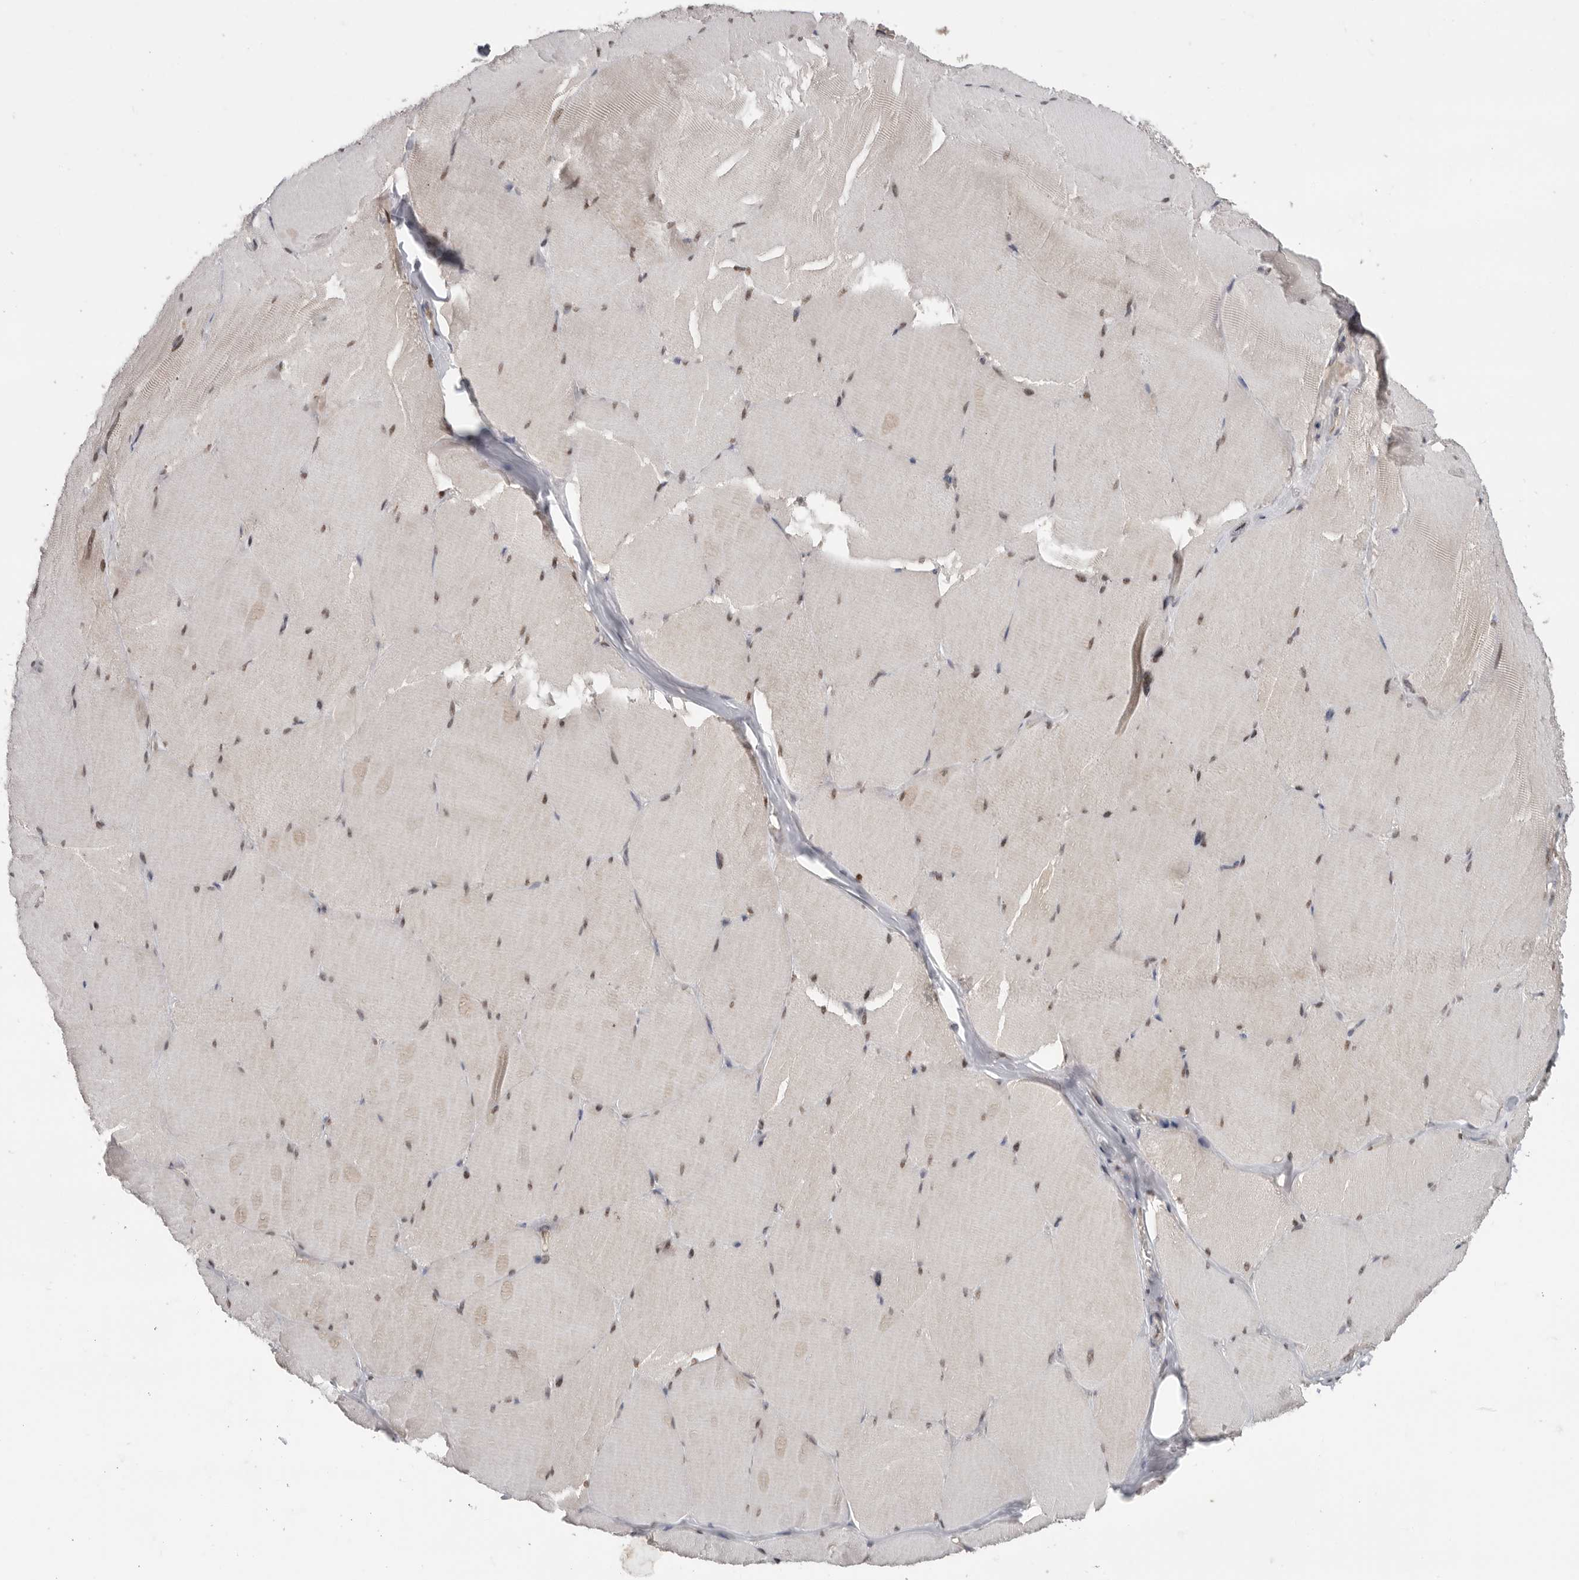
{"staining": {"intensity": "moderate", "quantity": "<25%", "location": "nuclear"}, "tissue": "skeletal muscle", "cell_type": "Myocytes", "image_type": "normal", "snomed": [{"axis": "morphology", "description": "Normal tissue, NOS"}, {"axis": "topography", "description": "Skin"}, {"axis": "topography", "description": "Skeletal muscle"}], "caption": "A brown stain shows moderate nuclear positivity of a protein in myocytes of normal human skeletal muscle. Nuclei are stained in blue.", "gene": "KLK5", "patient": {"sex": "male", "age": 83}}